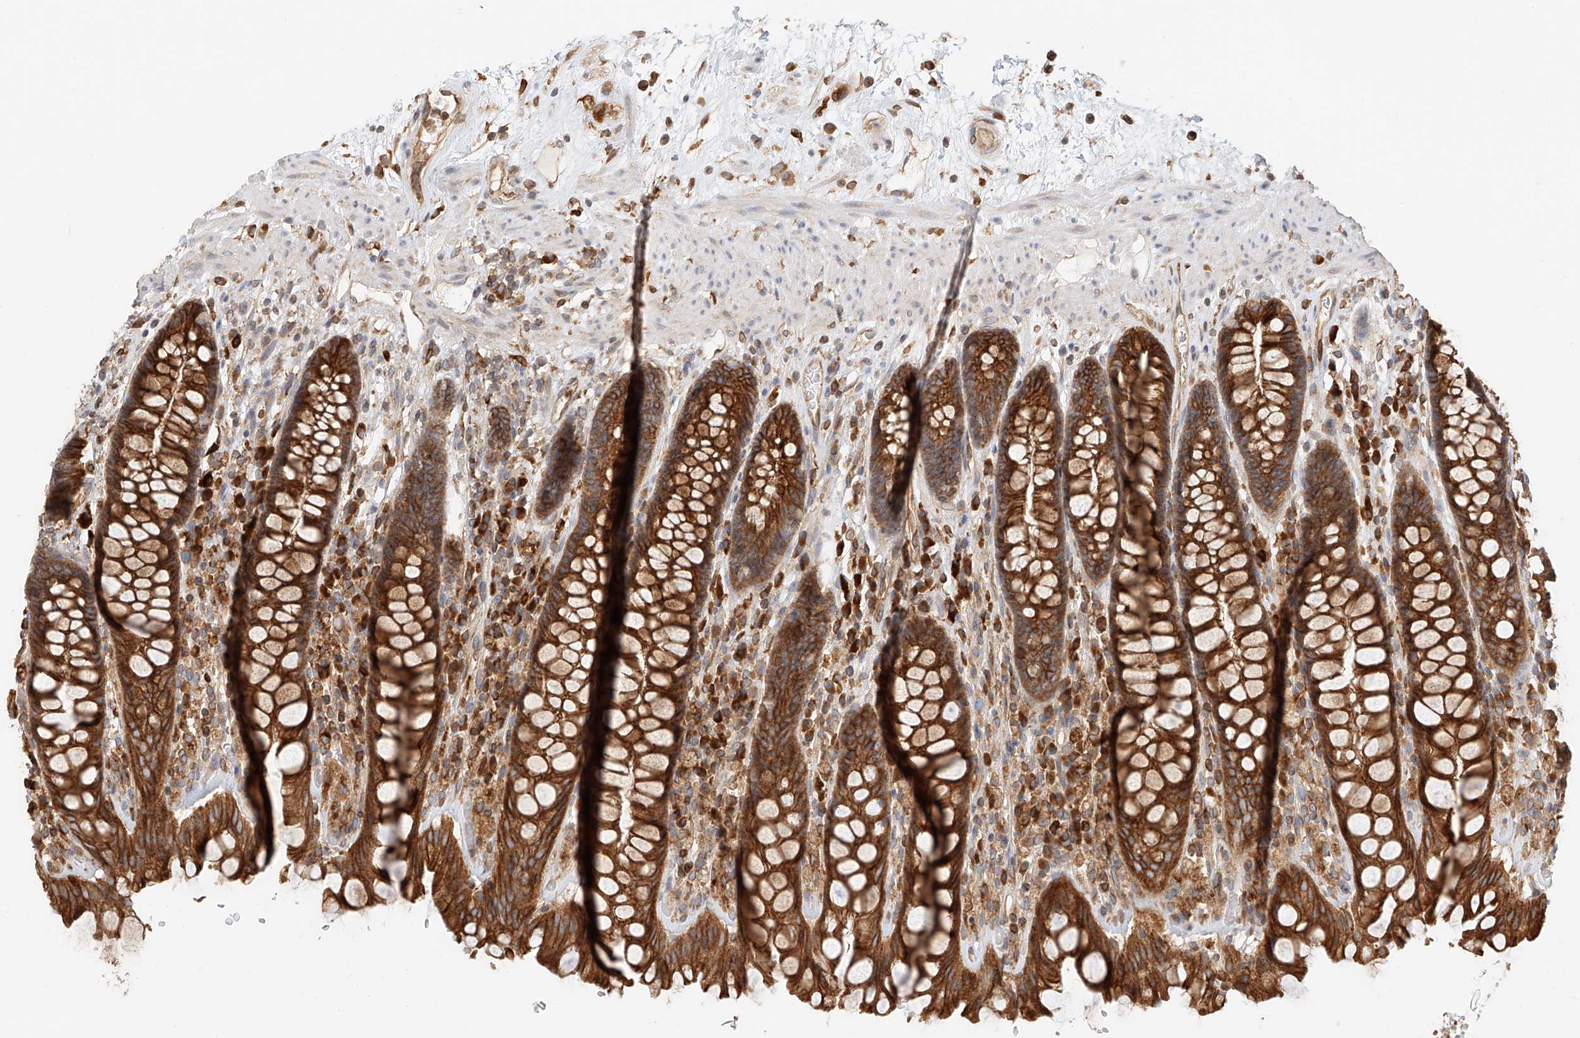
{"staining": {"intensity": "strong", "quantity": ">75%", "location": "cytoplasmic/membranous"}, "tissue": "rectum", "cell_type": "Glandular cells", "image_type": "normal", "snomed": [{"axis": "morphology", "description": "Normal tissue, NOS"}, {"axis": "topography", "description": "Rectum"}], "caption": "Immunohistochemical staining of unremarkable human rectum displays high levels of strong cytoplasmic/membranous staining in approximately >75% of glandular cells. (Brightfield microscopy of DAB IHC at high magnification).", "gene": "DHRS7", "patient": {"sex": "male", "age": 64}}